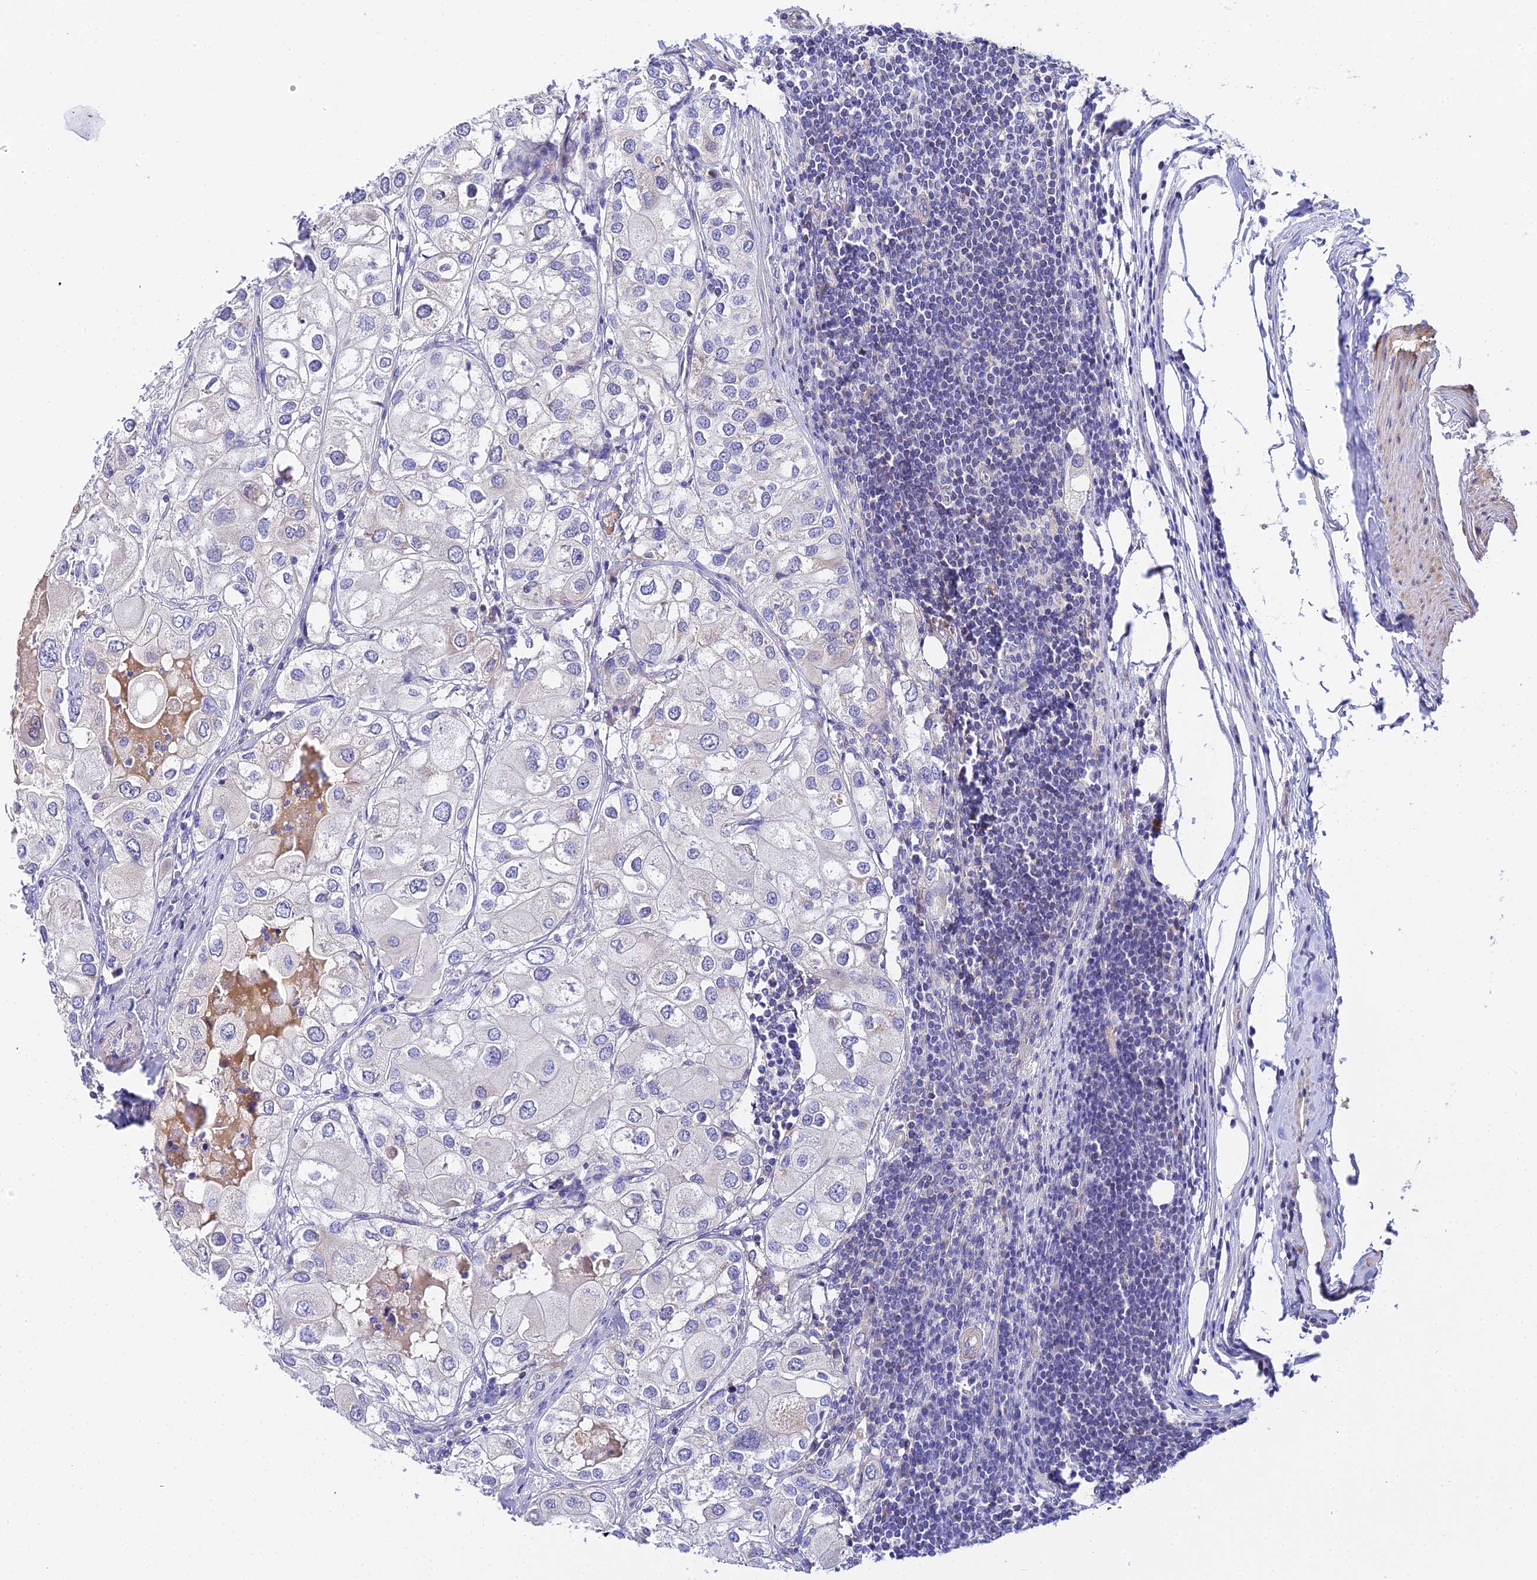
{"staining": {"intensity": "negative", "quantity": "none", "location": "none"}, "tissue": "urothelial cancer", "cell_type": "Tumor cells", "image_type": "cancer", "snomed": [{"axis": "morphology", "description": "Urothelial carcinoma, High grade"}, {"axis": "topography", "description": "Urinary bladder"}], "caption": "This is an IHC micrograph of human high-grade urothelial carcinoma. There is no positivity in tumor cells.", "gene": "ACOT2", "patient": {"sex": "male", "age": 64}}